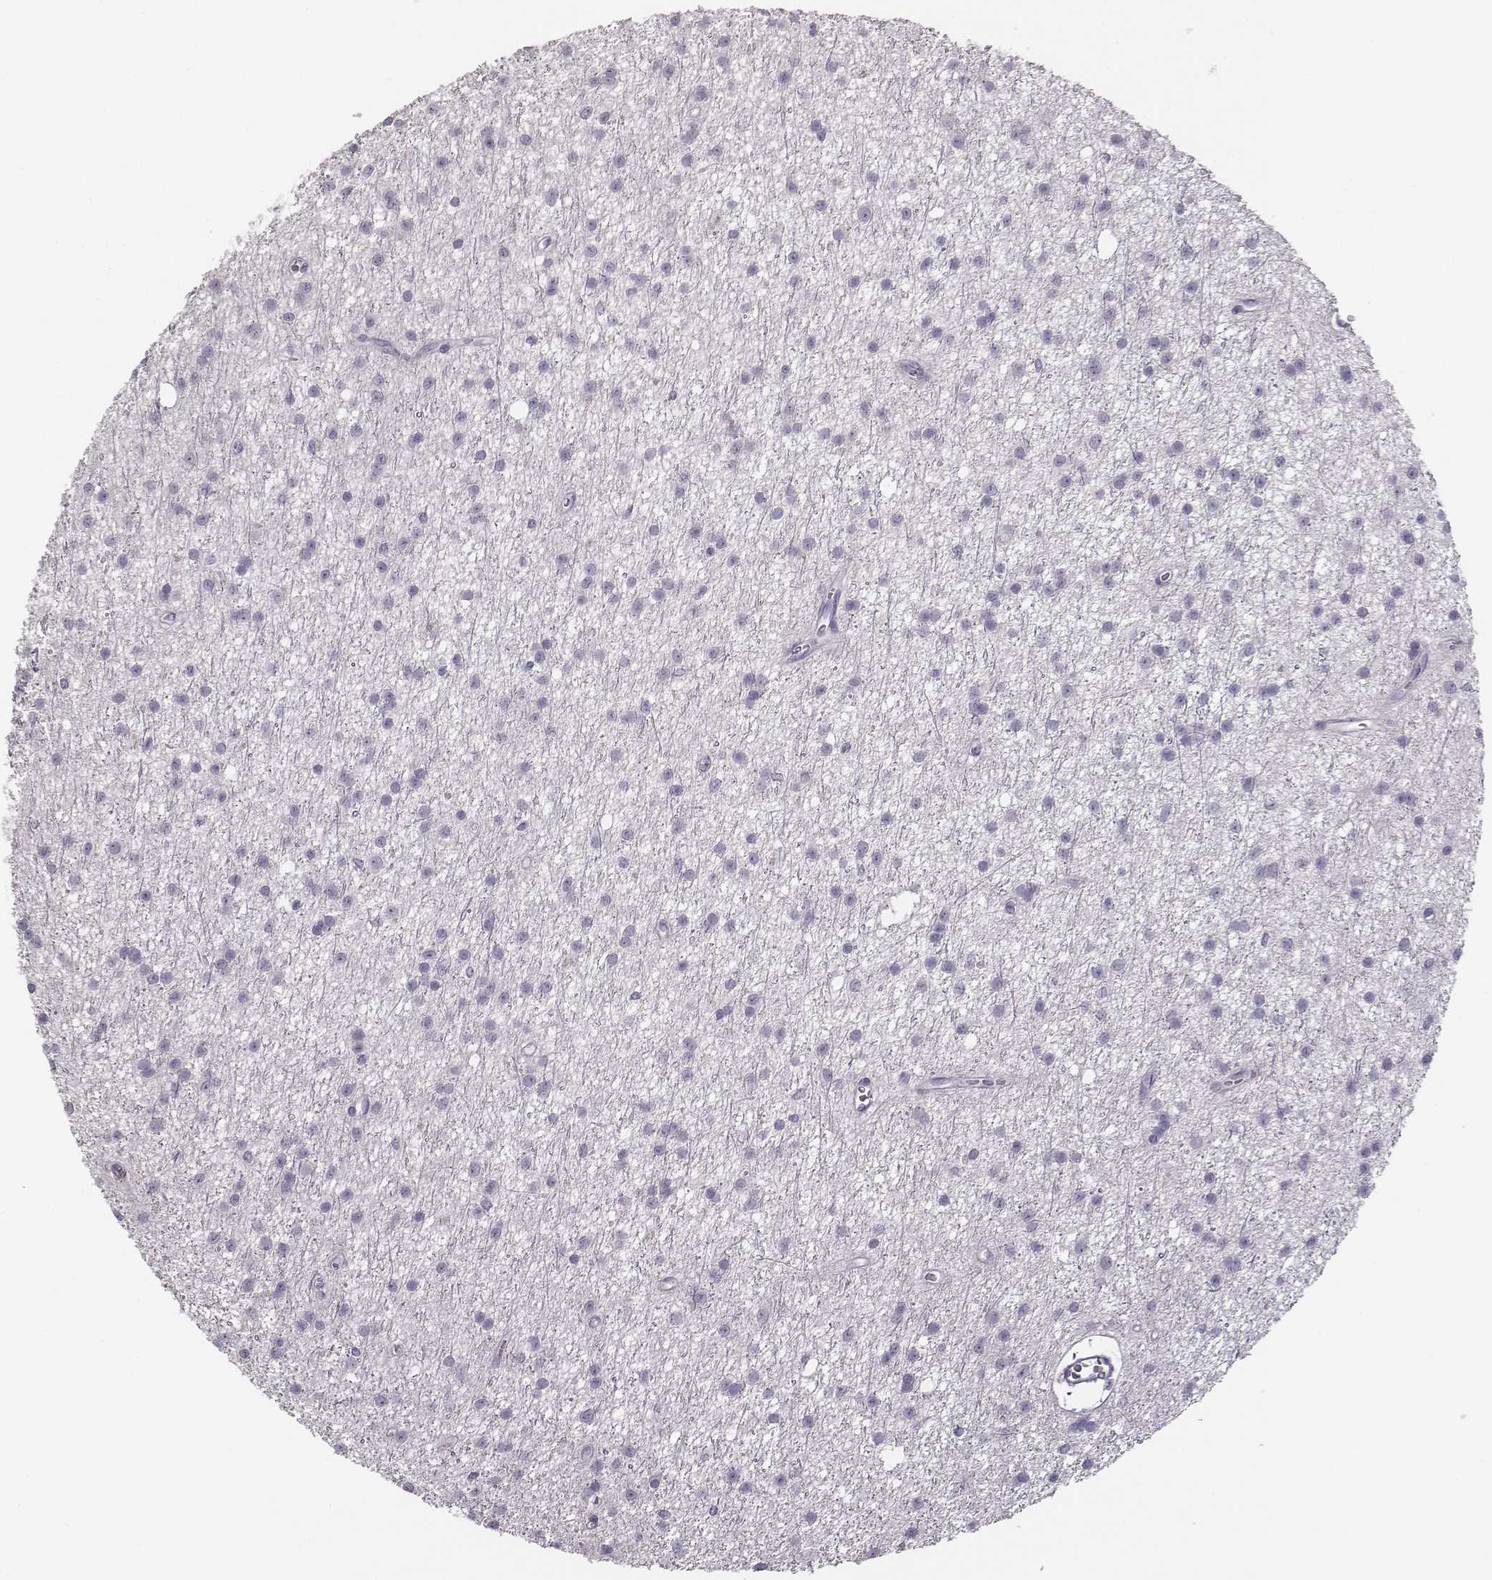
{"staining": {"intensity": "negative", "quantity": "none", "location": "none"}, "tissue": "glioma", "cell_type": "Tumor cells", "image_type": "cancer", "snomed": [{"axis": "morphology", "description": "Glioma, malignant, Low grade"}, {"axis": "topography", "description": "Brain"}], "caption": "A histopathology image of glioma stained for a protein demonstrates no brown staining in tumor cells. Brightfield microscopy of immunohistochemistry (IHC) stained with DAB (brown) and hematoxylin (blue), captured at high magnification.", "gene": "GUCA1A", "patient": {"sex": "male", "age": 27}}